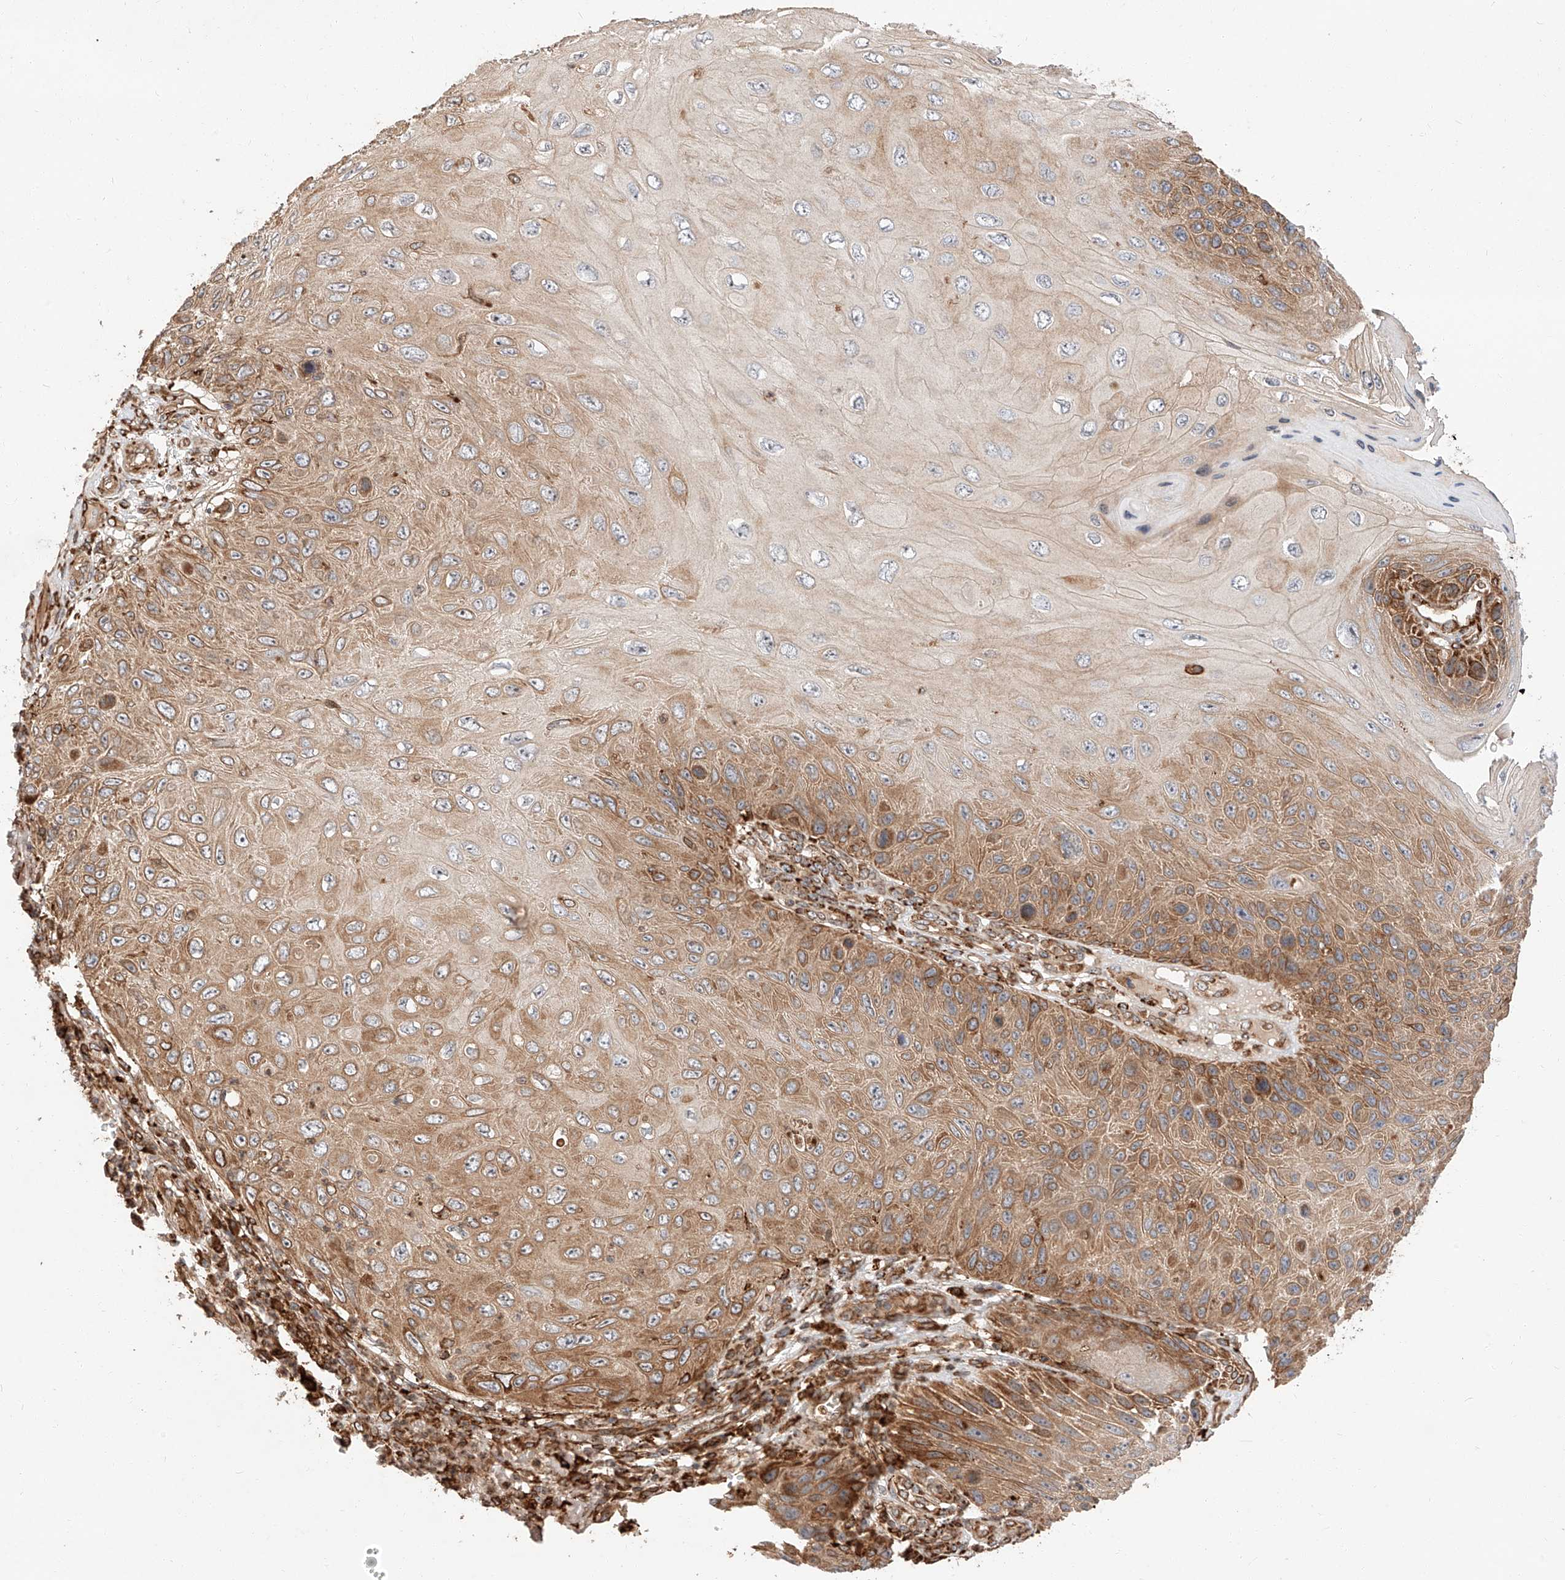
{"staining": {"intensity": "moderate", "quantity": ">75%", "location": "cytoplasmic/membranous"}, "tissue": "skin cancer", "cell_type": "Tumor cells", "image_type": "cancer", "snomed": [{"axis": "morphology", "description": "Squamous cell carcinoma, NOS"}, {"axis": "topography", "description": "Skin"}], "caption": "Protein staining demonstrates moderate cytoplasmic/membranous positivity in about >75% of tumor cells in skin squamous cell carcinoma.", "gene": "ZNF84", "patient": {"sex": "female", "age": 88}}